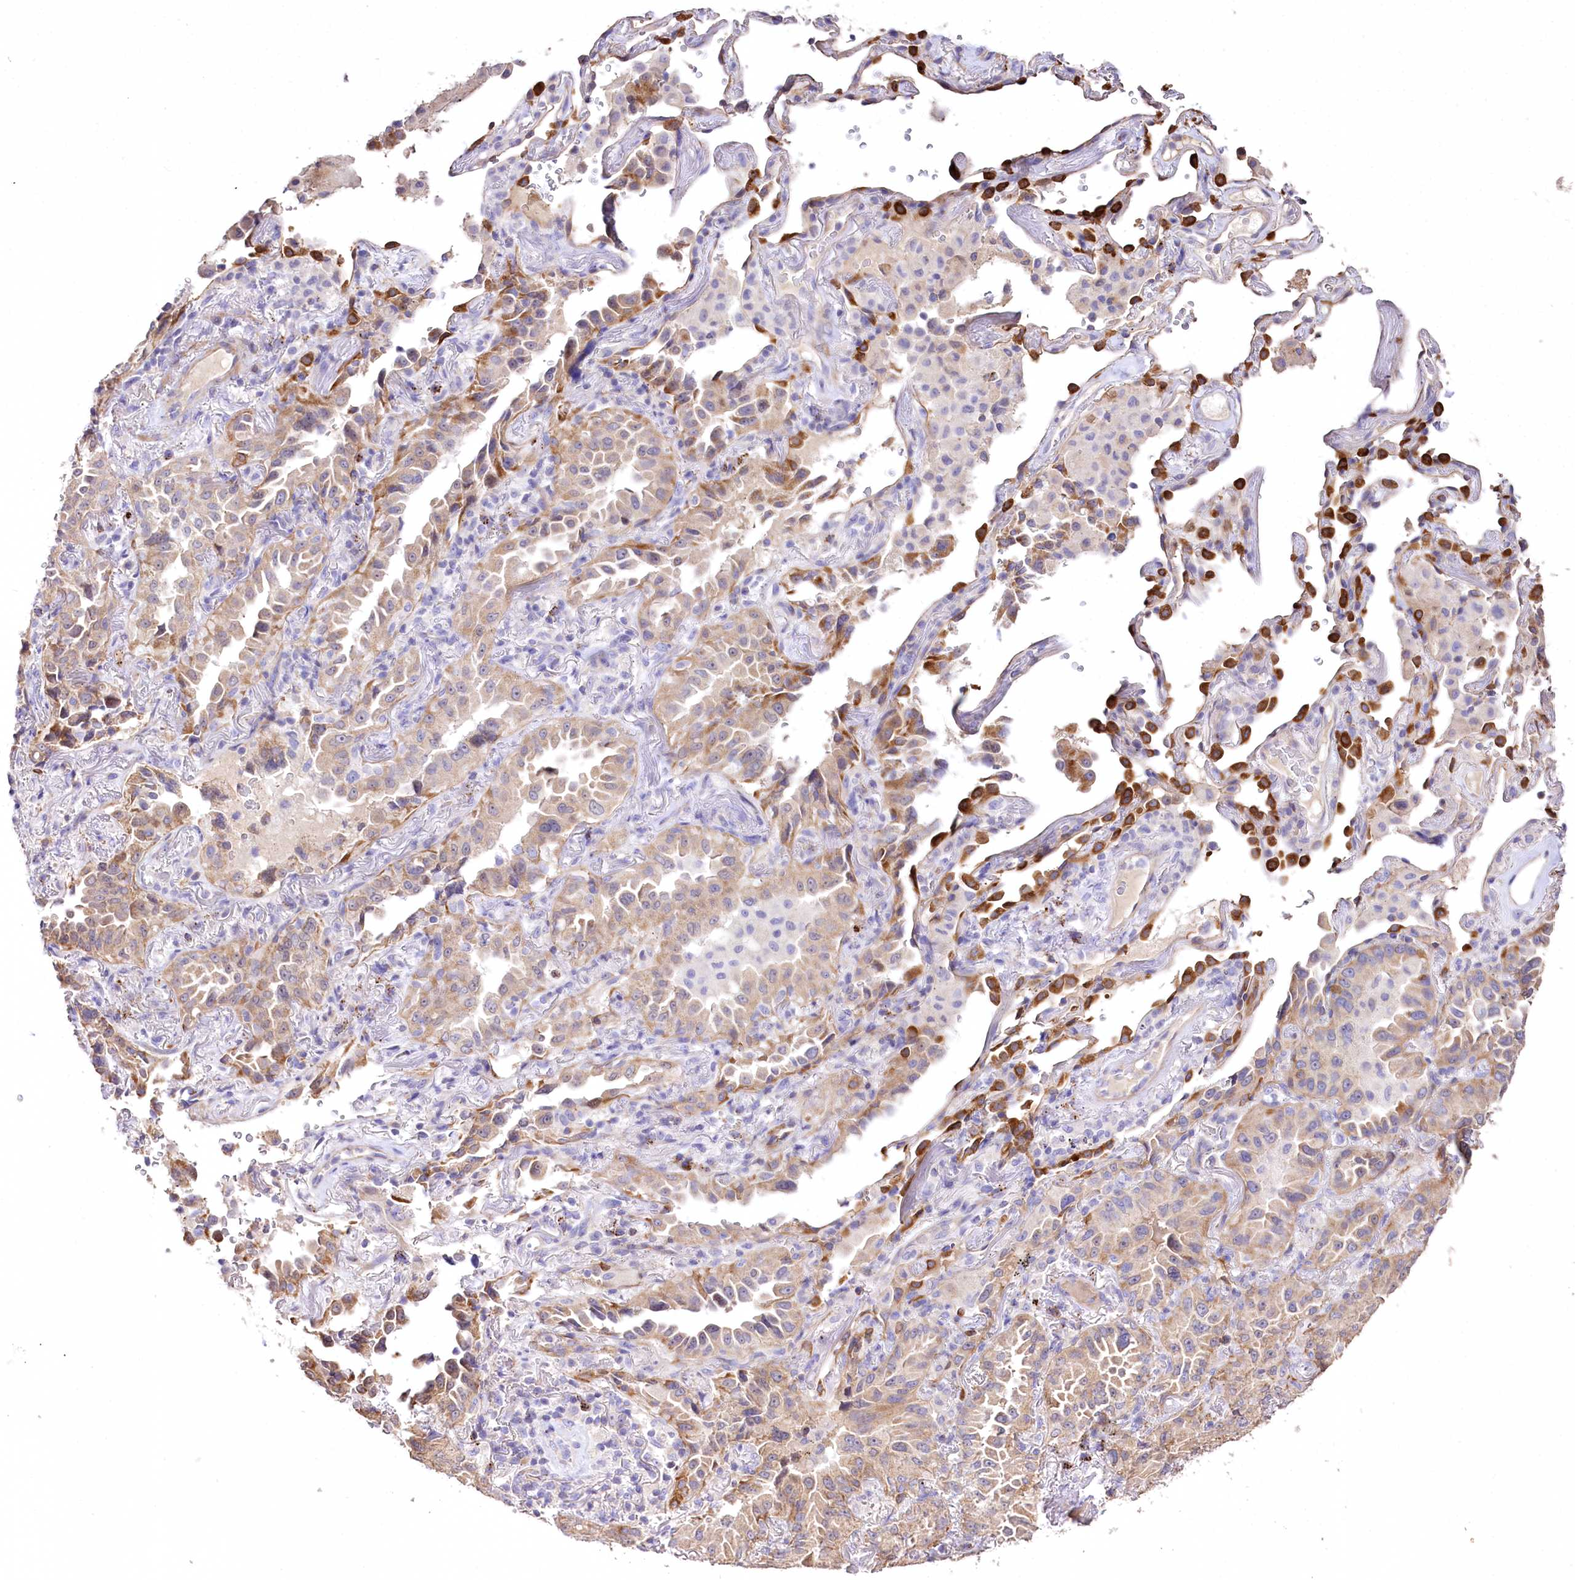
{"staining": {"intensity": "weak", "quantity": ">75%", "location": "cytoplasmic/membranous"}, "tissue": "lung cancer", "cell_type": "Tumor cells", "image_type": "cancer", "snomed": [{"axis": "morphology", "description": "Adenocarcinoma, NOS"}, {"axis": "topography", "description": "Lung"}], "caption": "Protein expression analysis of human adenocarcinoma (lung) reveals weak cytoplasmic/membranous positivity in approximately >75% of tumor cells. The protein of interest is stained brown, and the nuclei are stained in blue (DAB (3,3'-diaminobenzidine) IHC with brightfield microscopy, high magnification).", "gene": "PTER", "patient": {"sex": "female", "age": 69}}